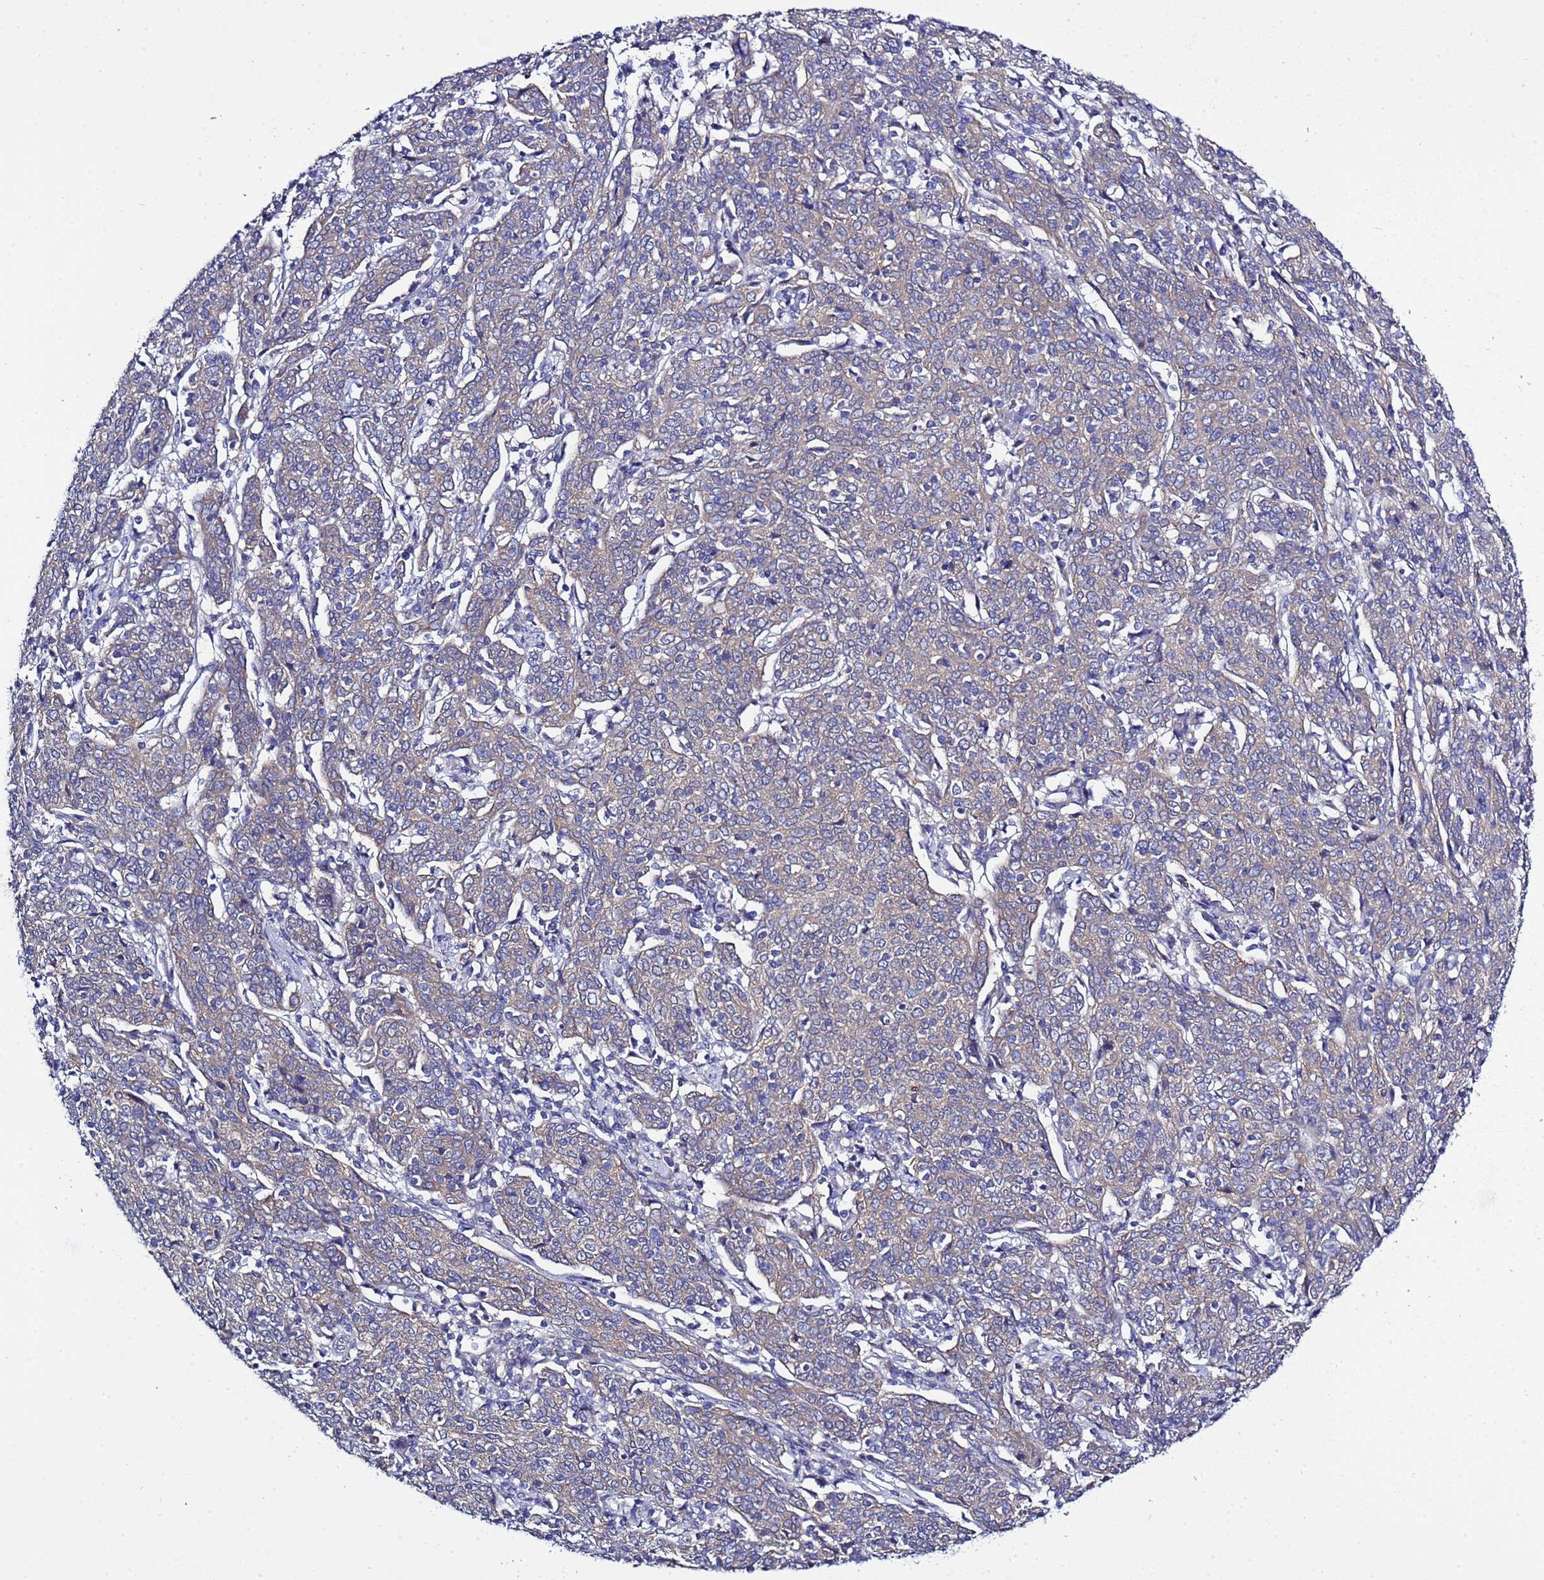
{"staining": {"intensity": "weak", "quantity": "<25%", "location": "cytoplasmic/membranous"}, "tissue": "cervical cancer", "cell_type": "Tumor cells", "image_type": "cancer", "snomed": [{"axis": "morphology", "description": "Squamous cell carcinoma, NOS"}, {"axis": "topography", "description": "Cervix"}], "caption": "This is a micrograph of immunohistochemistry staining of cervical squamous cell carcinoma, which shows no staining in tumor cells.", "gene": "RC3H2", "patient": {"sex": "female", "age": 67}}